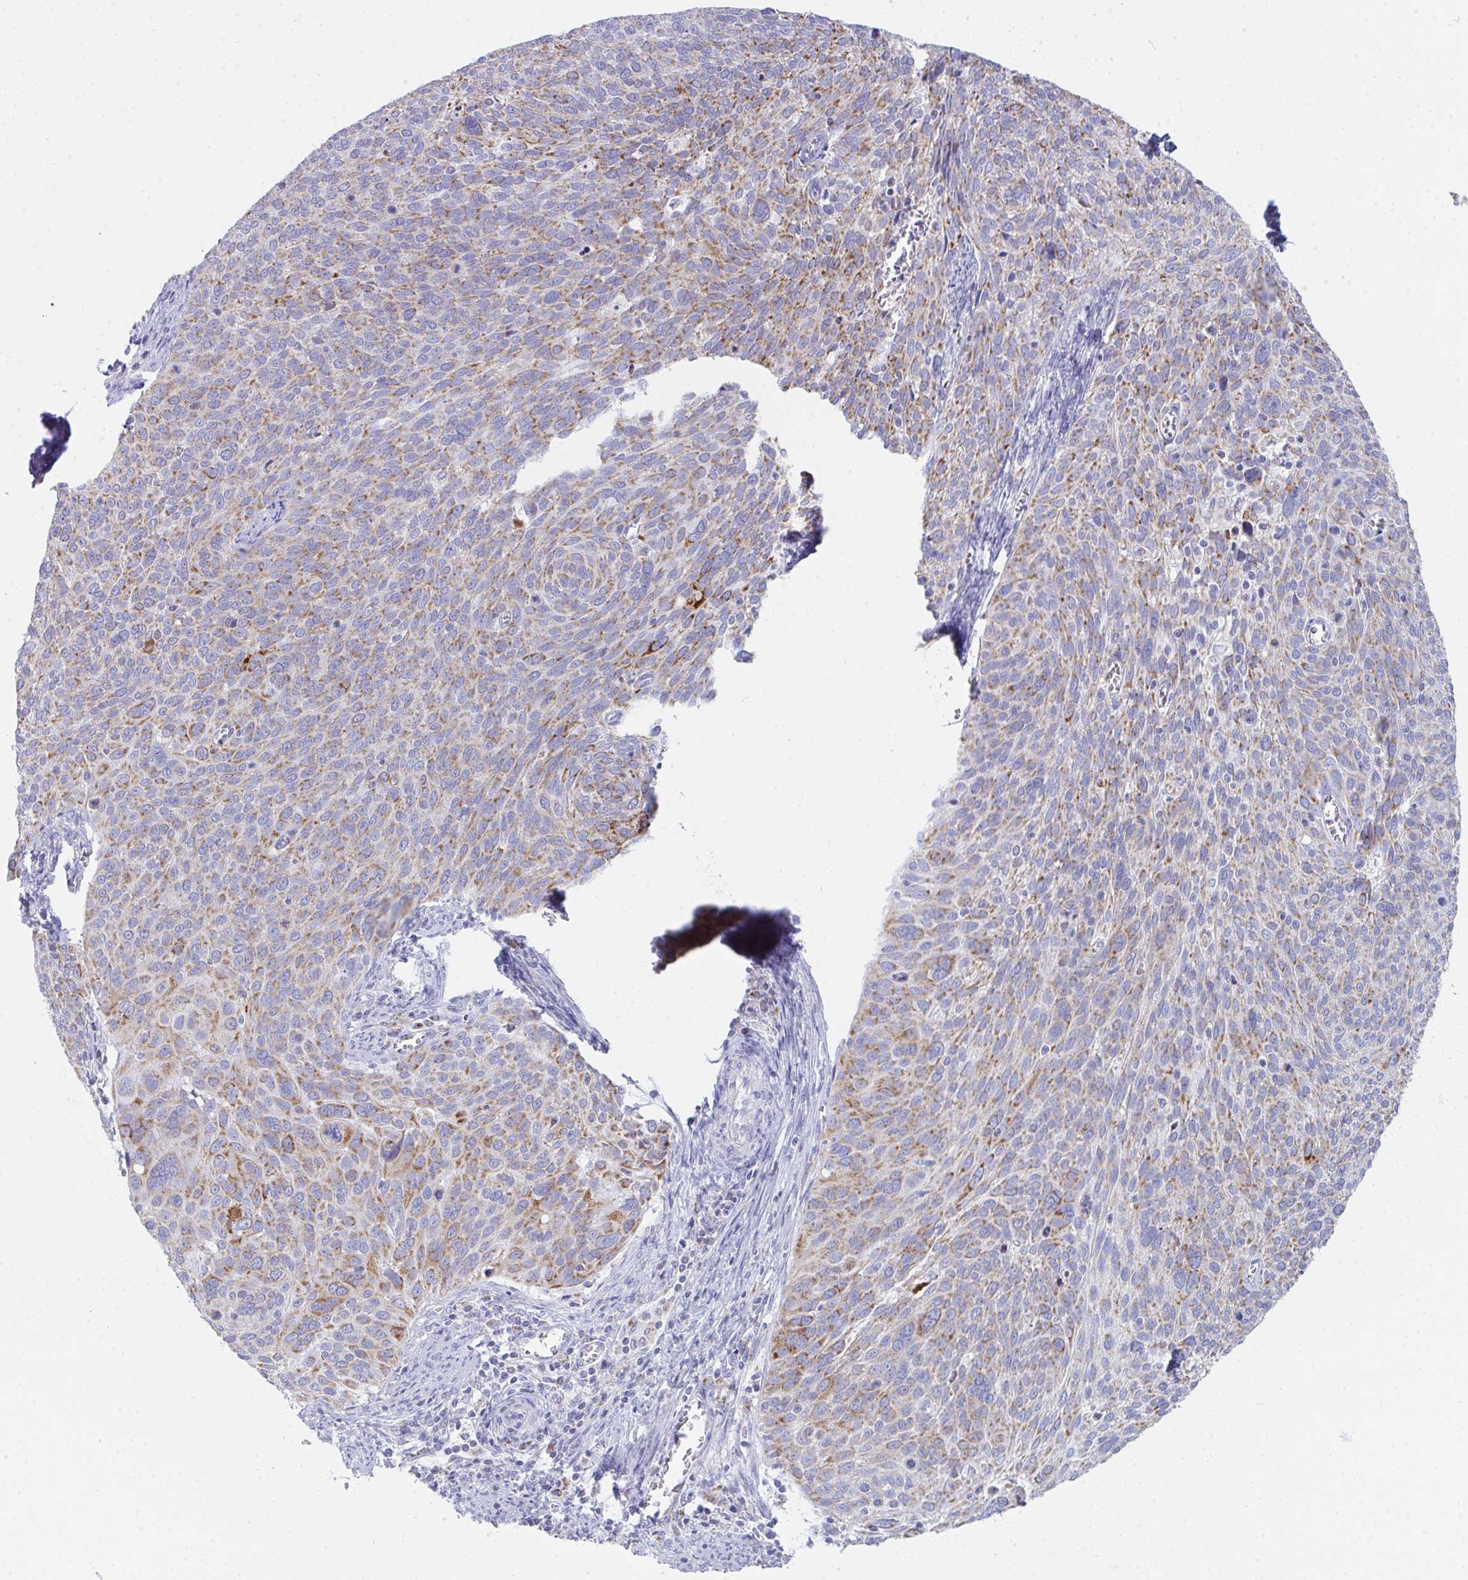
{"staining": {"intensity": "moderate", "quantity": "25%-75%", "location": "cytoplasmic/membranous"}, "tissue": "cervical cancer", "cell_type": "Tumor cells", "image_type": "cancer", "snomed": [{"axis": "morphology", "description": "Squamous cell carcinoma, NOS"}, {"axis": "topography", "description": "Cervix"}], "caption": "Human cervical cancer (squamous cell carcinoma) stained with a protein marker shows moderate staining in tumor cells.", "gene": "AIFM1", "patient": {"sex": "female", "age": 39}}